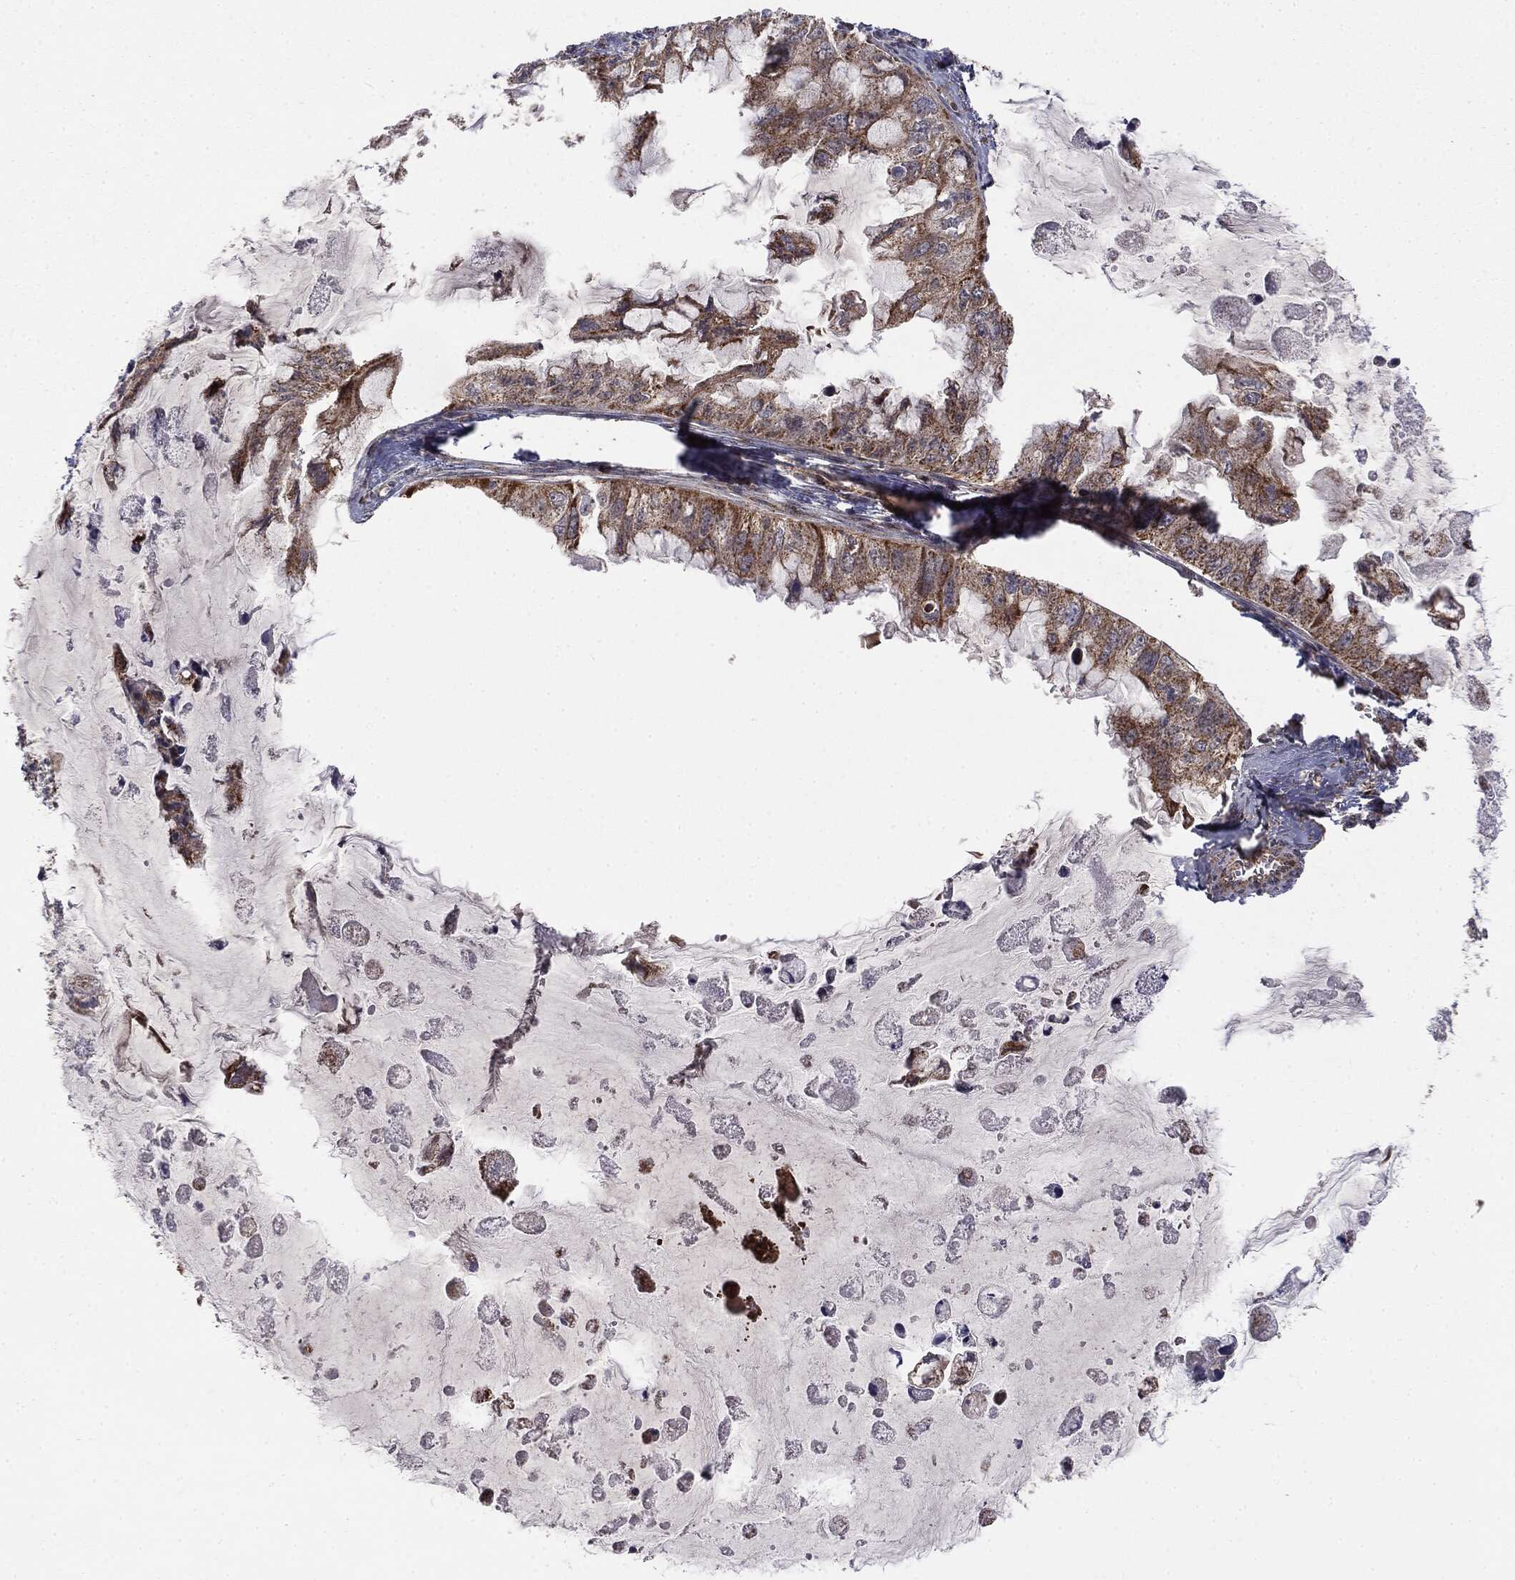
{"staining": {"intensity": "moderate", "quantity": ">75%", "location": "cytoplasmic/membranous"}, "tissue": "ovarian cancer", "cell_type": "Tumor cells", "image_type": "cancer", "snomed": [{"axis": "morphology", "description": "Cystadenocarcinoma, mucinous, NOS"}, {"axis": "topography", "description": "Ovary"}], "caption": "There is medium levels of moderate cytoplasmic/membranous expression in tumor cells of mucinous cystadenocarcinoma (ovarian), as demonstrated by immunohistochemical staining (brown color).", "gene": "MTOR", "patient": {"sex": "female", "age": 72}}